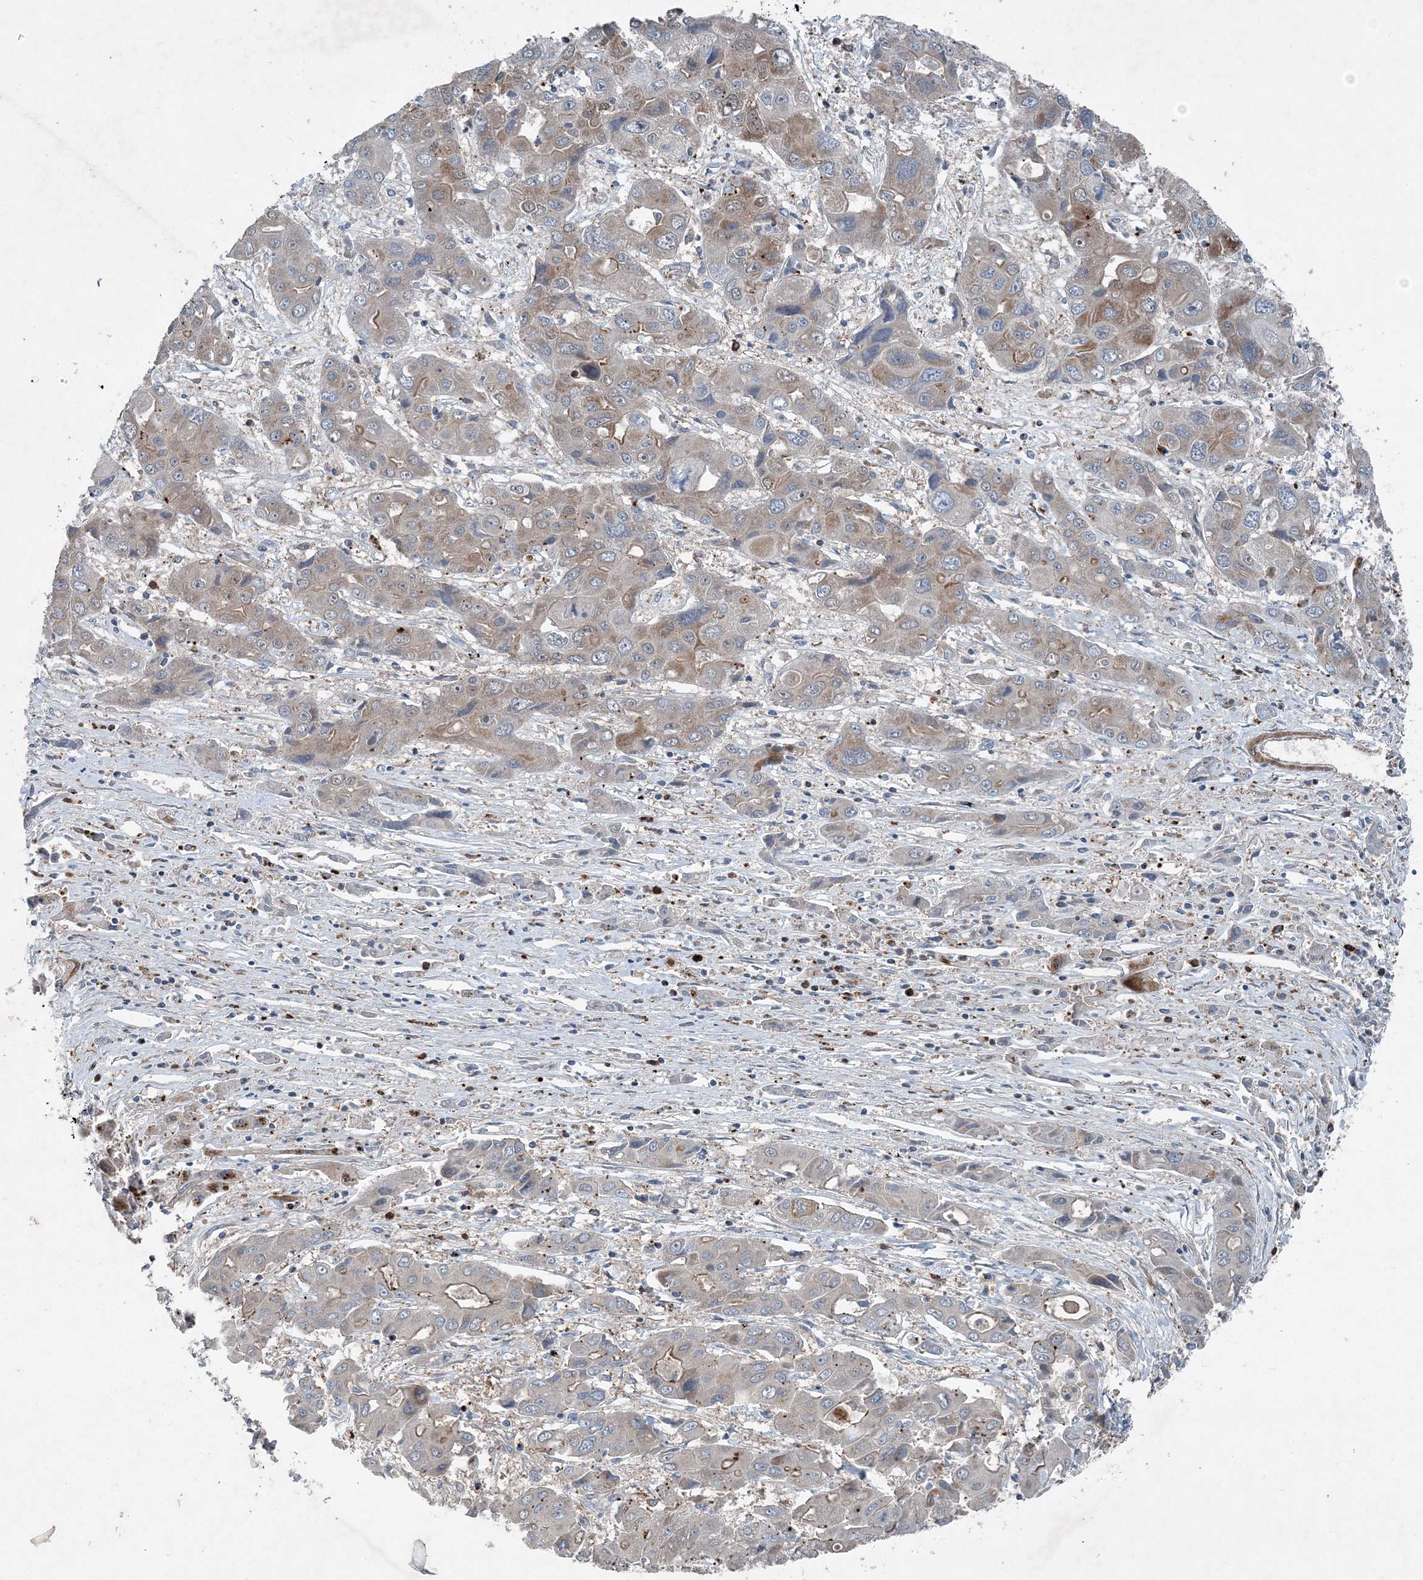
{"staining": {"intensity": "weak", "quantity": "25%-75%", "location": "cytoplasmic/membranous"}, "tissue": "liver cancer", "cell_type": "Tumor cells", "image_type": "cancer", "snomed": [{"axis": "morphology", "description": "Cholangiocarcinoma"}, {"axis": "topography", "description": "Liver"}], "caption": "A photomicrograph of liver cholangiocarcinoma stained for a protein reveals weak cytoplasmic/membranous brown staining in tumor cells. (DAB (3,3'-diaminobenzidine) = brown stain, brightfield microscopy at high magnification).", "gene": "DGUOK", "patient": {"sex": "male", "age": 67}}